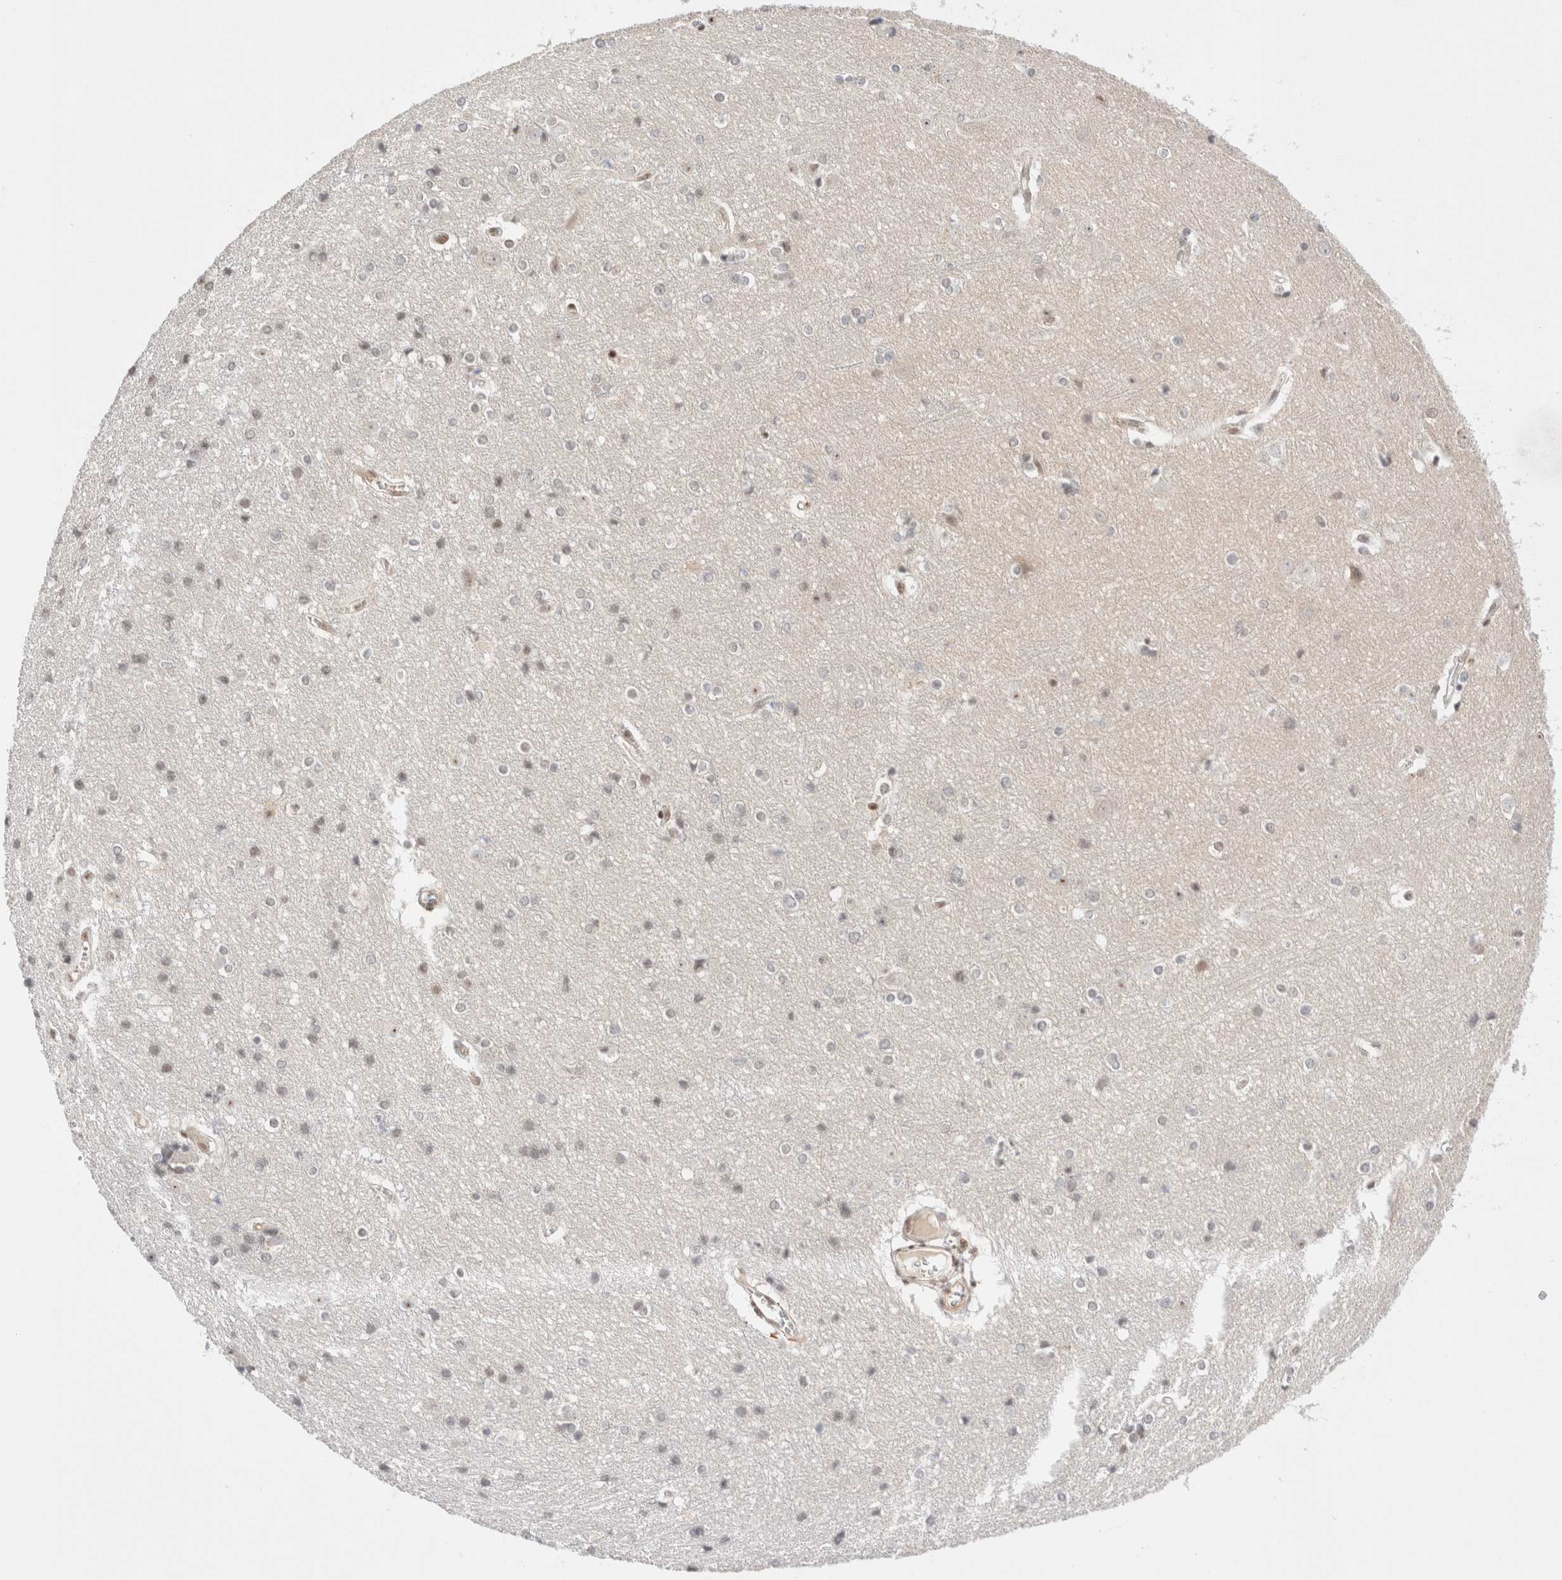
{"staining": {"intensity": "weak", "quantity": ">75%", "location": "nuclear"}, "tissue": "cerebral cortex", "cell_type": "Endothelial cells", "image_type": "normal", "snomed": [{"axis": "morphology", "description": "Normal tissue, NOS"}, {"axis": "topography", "description": "Cerebral cortex"}], "caption": "Endothelial cells show low levels of weak nuclear positivity in about >75% of cells in normal cerebral cortex. The protein of interest is stained brown, and the nuclei are stained in blue (DAB (3,3'-diaminobenzidine) IHC with brightfield microscopy, high magnification).", "gene": "GATAD2A", "patient": {"sex": "male", "age": 54}}